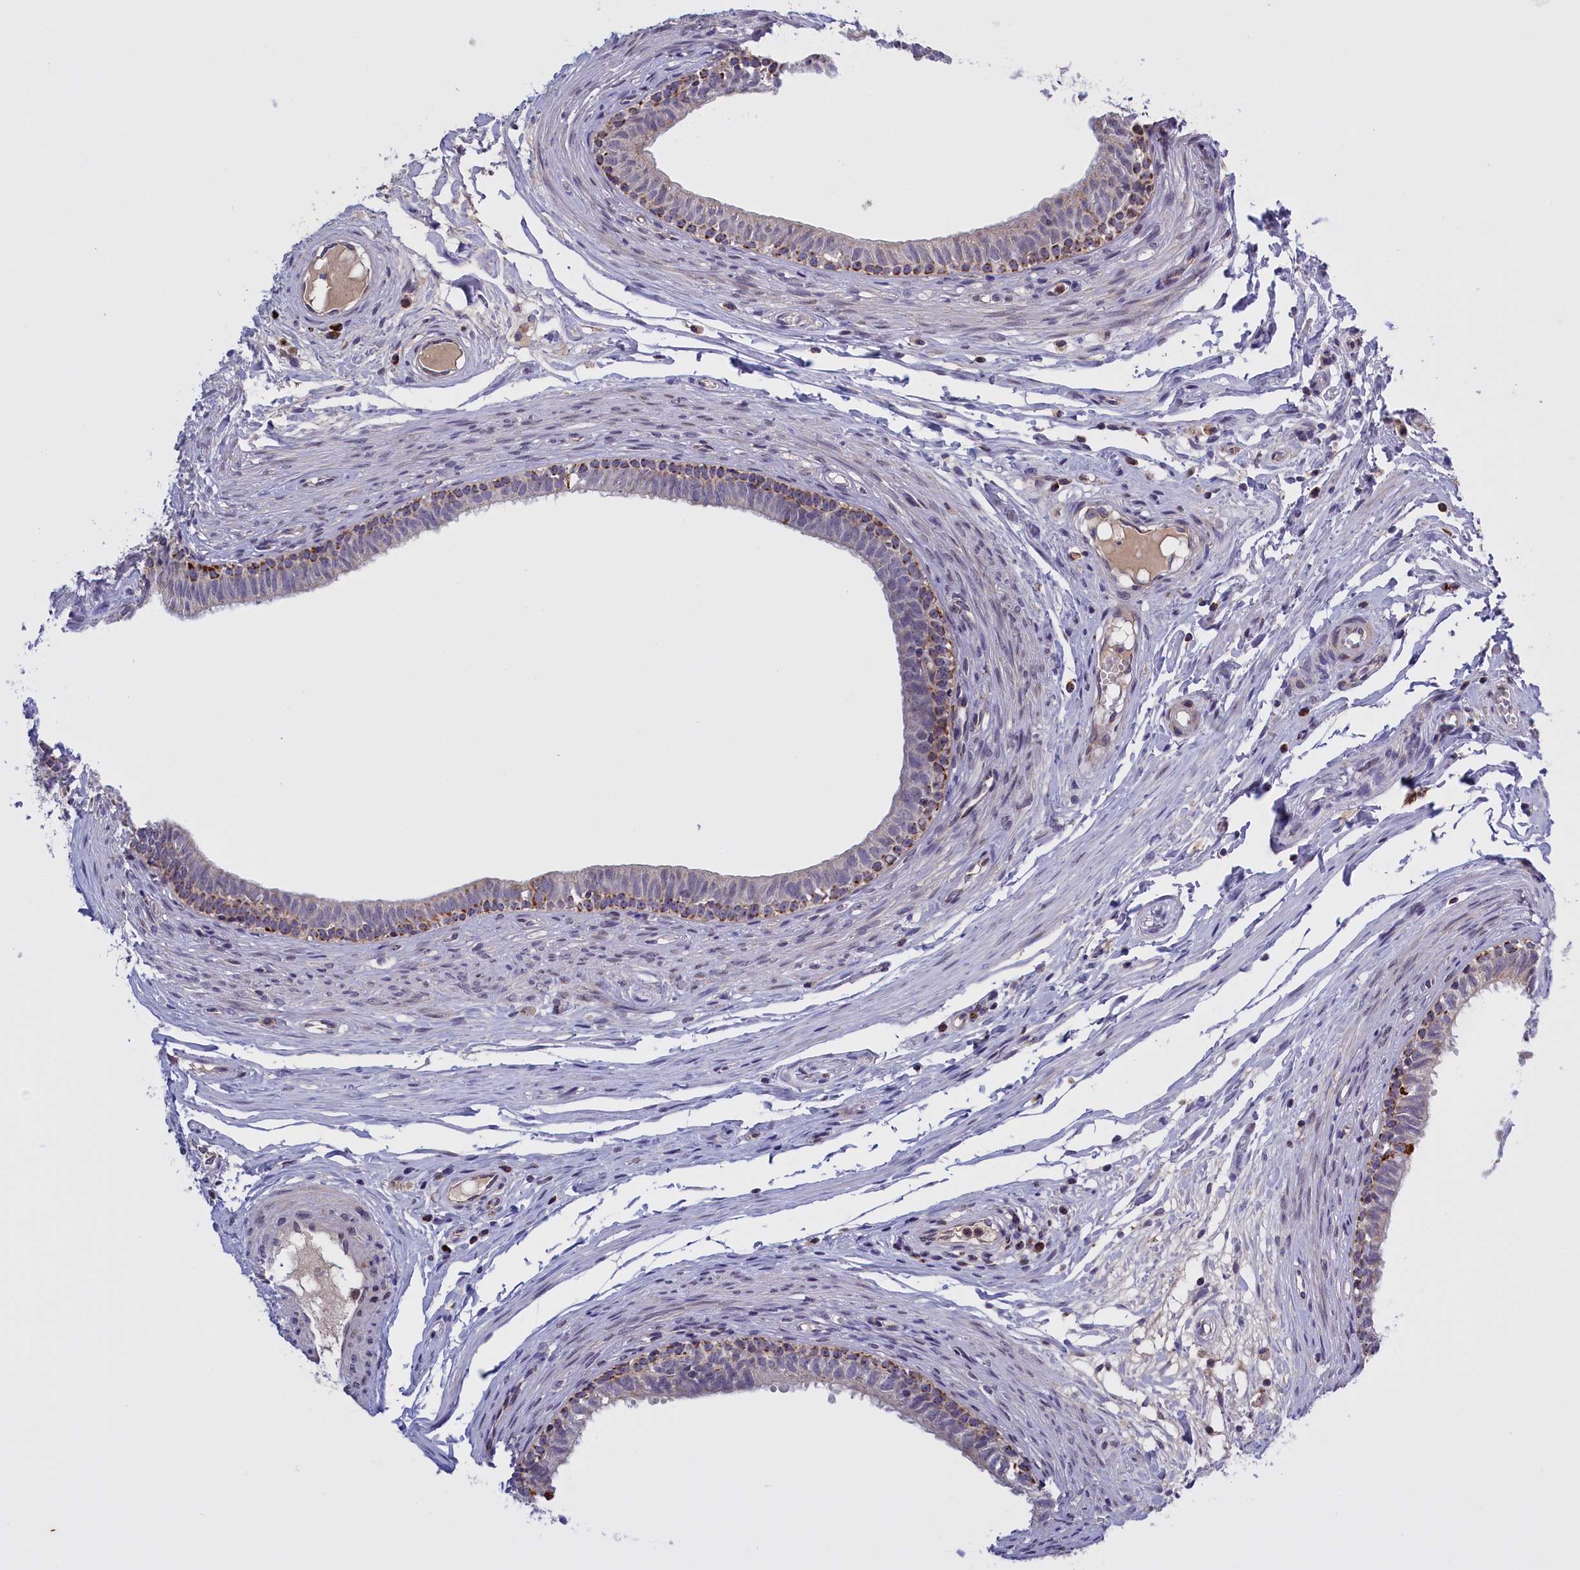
{"staining": {"intensity": "moderate", "quantity": "<25%", "location": "cytoplasmic/membranous"}, "tissue": "epididymis", "cell_type": "Glandular cells", "image_type": "normal", "snomed": [{"axis": "morphology", "description": "Normal tissue, NOS"}, {"axis": "topography", "description": "Epididymis, spermatic cord, NOS"}], "caption": "Immunohistochemical staining of unremarkable epididymis shows <25% levels of moderate cytoplasmic/membranous protein staining in approximately <25% of glandular cells. Nuclei are stained in blue.", "gene": "FAM149B1", "patient": {"sex": "male", "age": 22}}